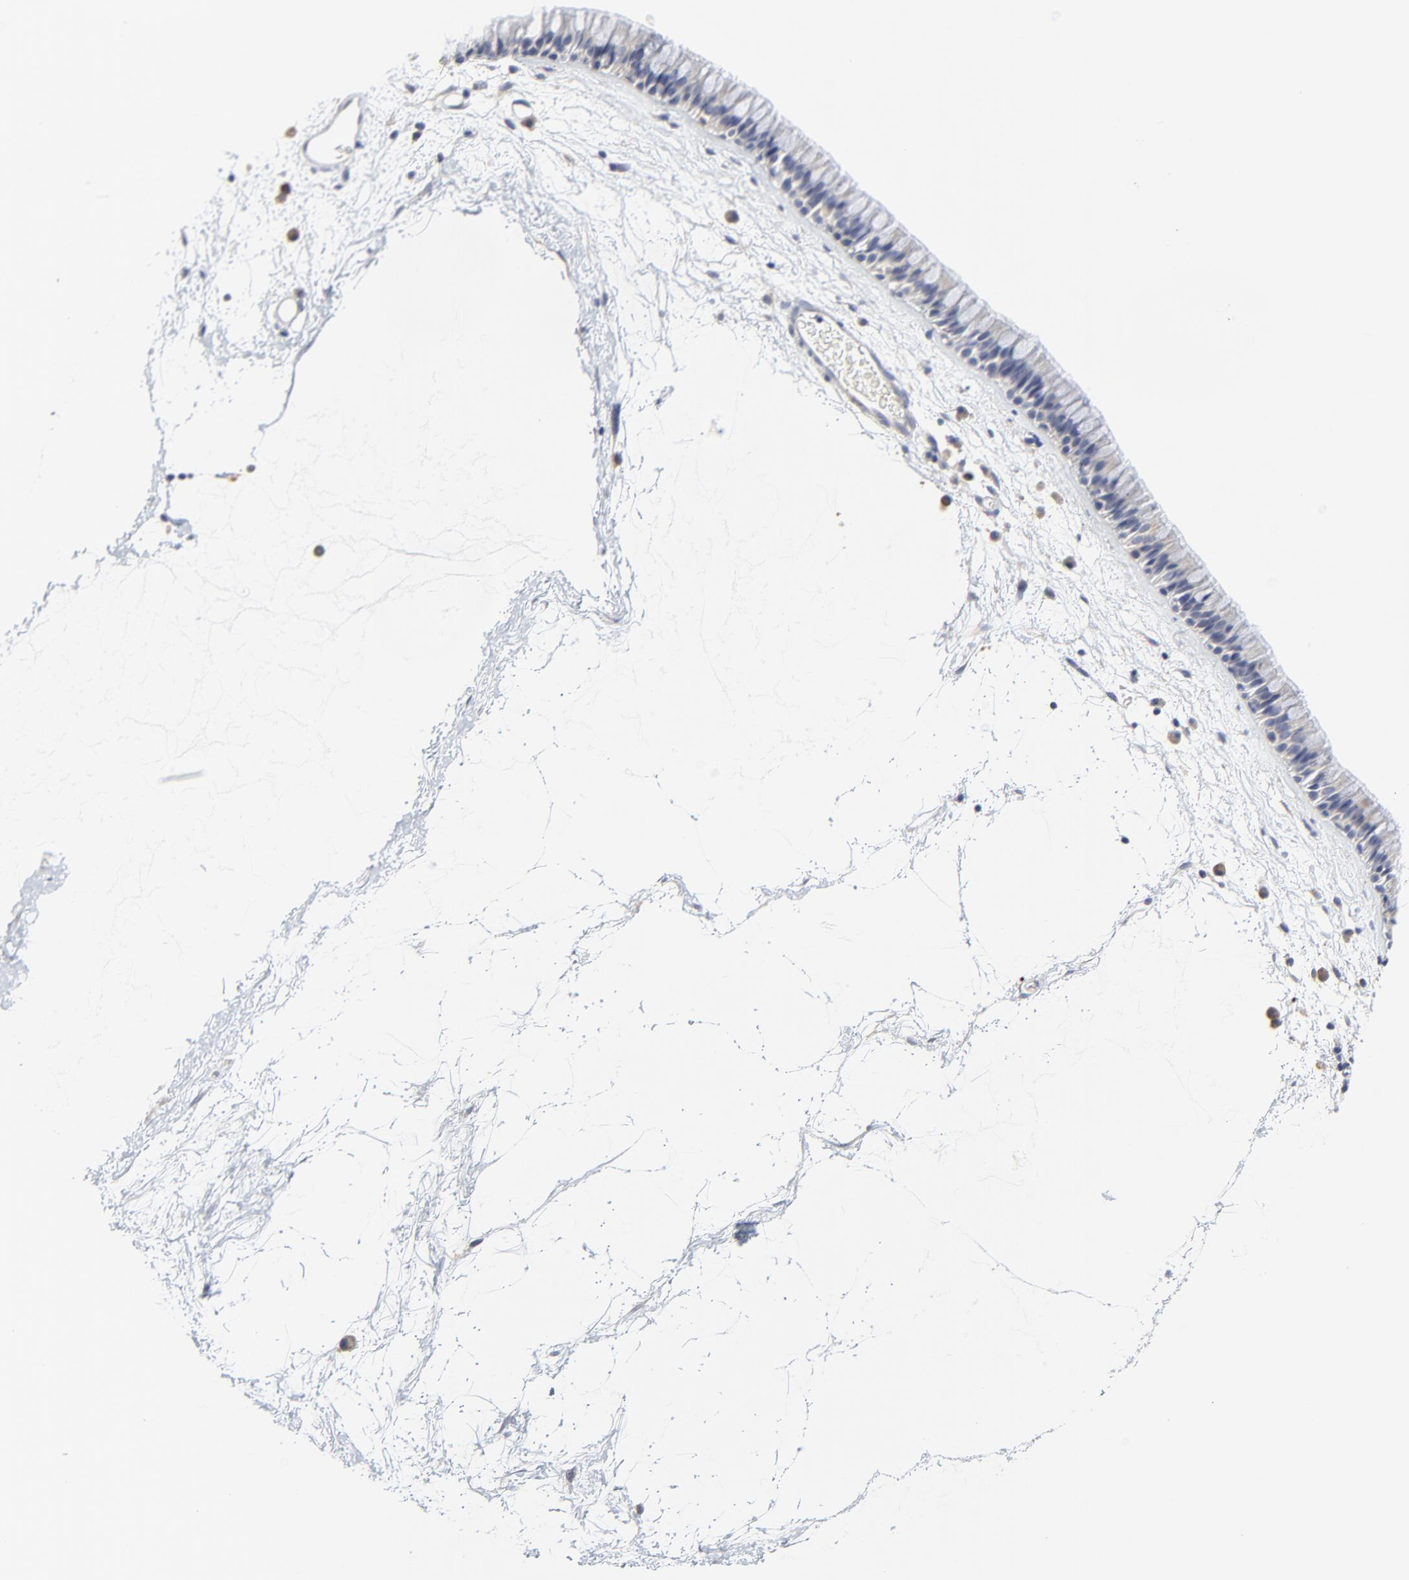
{"staining": {"intensity": "weak", "quantity": "25%-75%", "location": "cytoplasmic/membranous"}, "tissue": "nasopharynx", "cell_type": "Respiratory epithelial cells", "image_type": "normal", "snomed": [{"axis": "morphology", "description": "Normal tissue, NOS"}, {"axis": "morphology", "description": "Inflammation, NOS"}, {"axis": "topography", "description": "Nasopharynx"}], "caption": "IHC micrograph of normal nasopharynx stained for a protein (brown), which exhibits low levels of weak cytoplasmic/membranous staining in approximately 25%-75% of respiratory epithelial cells.", "gene": "DHRSX", "patient": {"sex": "male", "age": 48}}